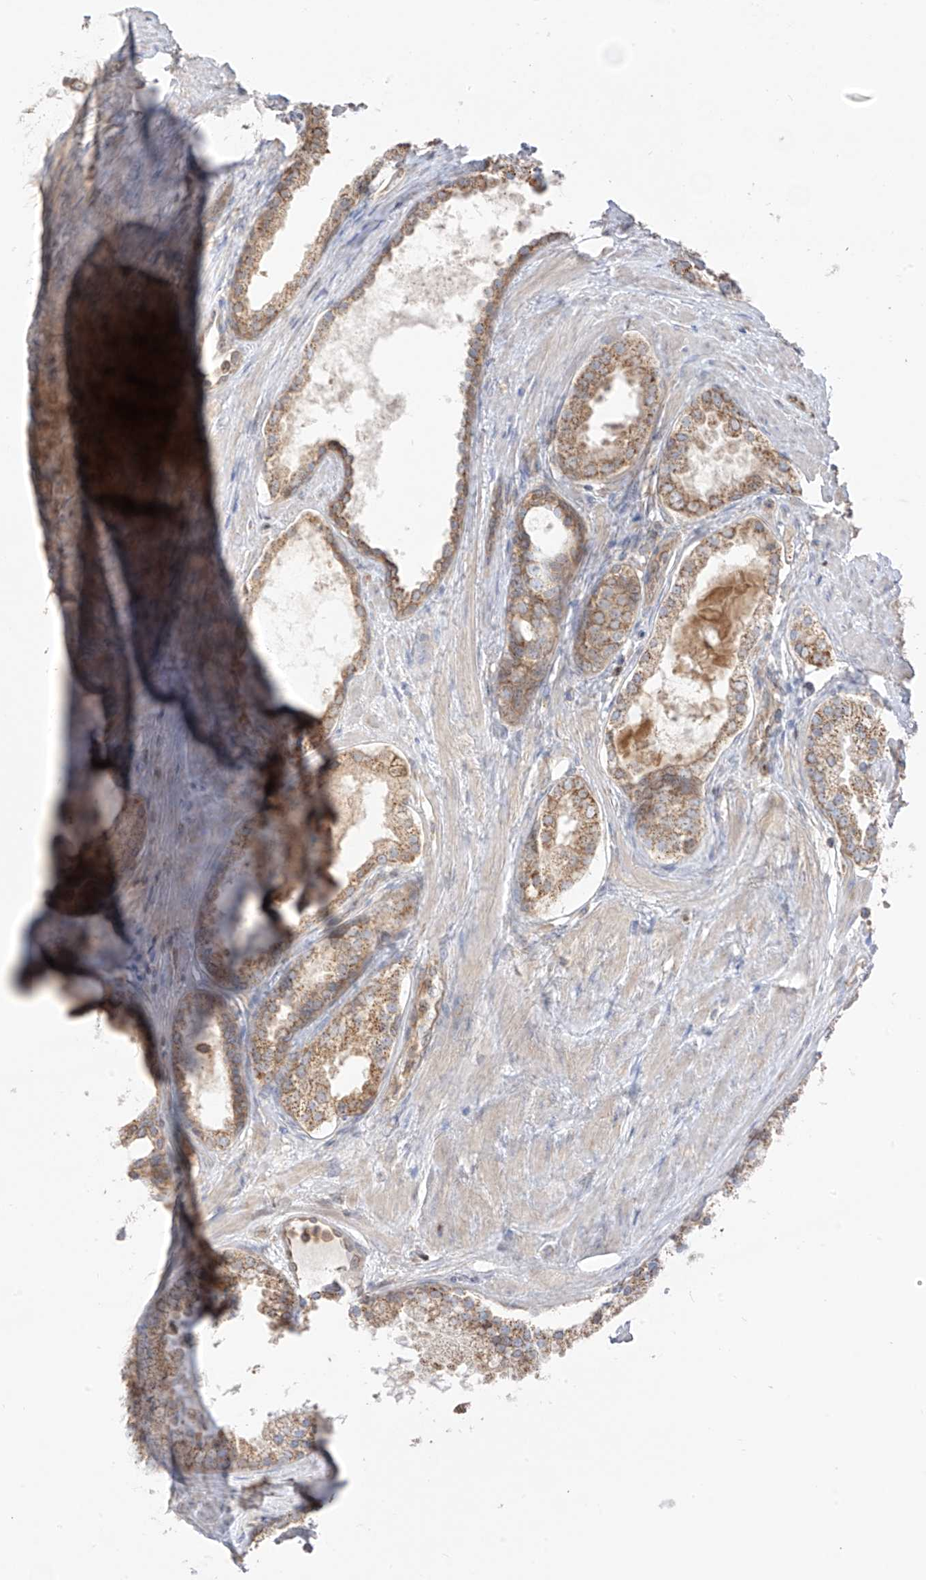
{"staining": {"intensity": "moderate", "quantity": ">75%", "location": "cytoplasmic/membranous"}, "tissue": "prostate cancer", "cell_type": "Tumor cells", "image_type": "cancer", "snomed": [{"axis": "morphology", "description": "Adenocarcinoma, High grade"}, {"axis": "topography", "description": "Prostate"}], "caption": "Tumor cells demonstrate medium levels of moderate cytoplasmic/membranous positivity in about >75% of cells in human prostate cancer. (DAB = brown stain, brightfield microscopy at high magnification).", "gene": "ETHE1", "patient": {"sex": "male", "age": 68}}